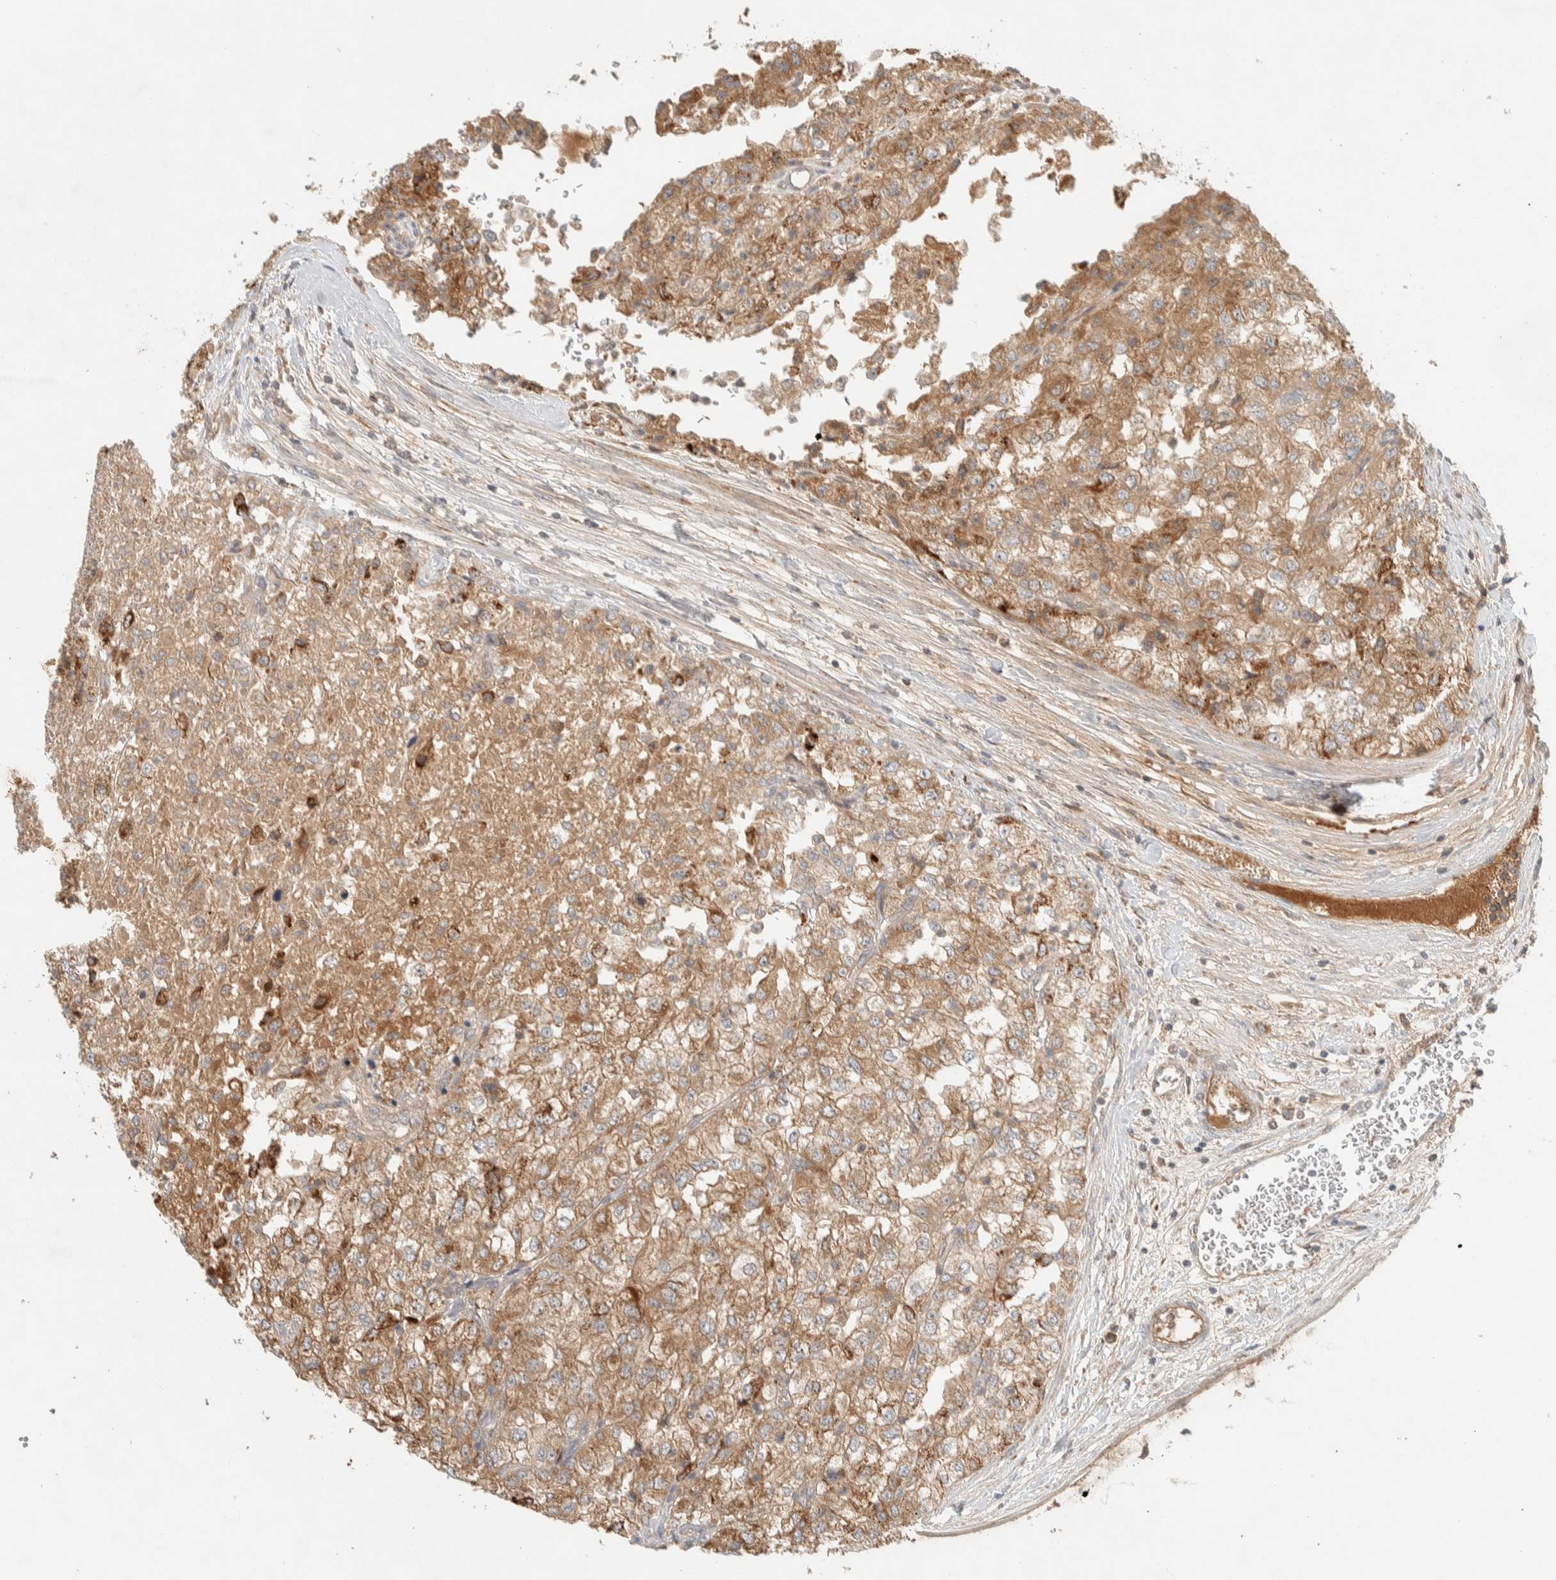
{"staining": {"intensity": "moderate", "quantity": ">75%", "location": "cytoplasmic/membranous"}, "tissue": "renal cancer", "cell_type": "Tumor cells", "image_type": "cancer", "snomed": [{"axis": "morphology", "description": "Adenocarcinoma, NOS"}, {"axis": "topography", "description": "Kidney"}], "caption": "Renal cancer (adenocarcinoma) was stained to show a protein in brown. There is medium levels of moderate cytoplasmic/membranous staining in approximately >75% of tumor cells. (Stains: DAB (3,3'-diaminobenzidine) in brown, nuclei in blue, Microscopy: brightfield microscopy at high magnification).", "gene": "FAM167A", "patient": {"sex": "female", "age": 54}}